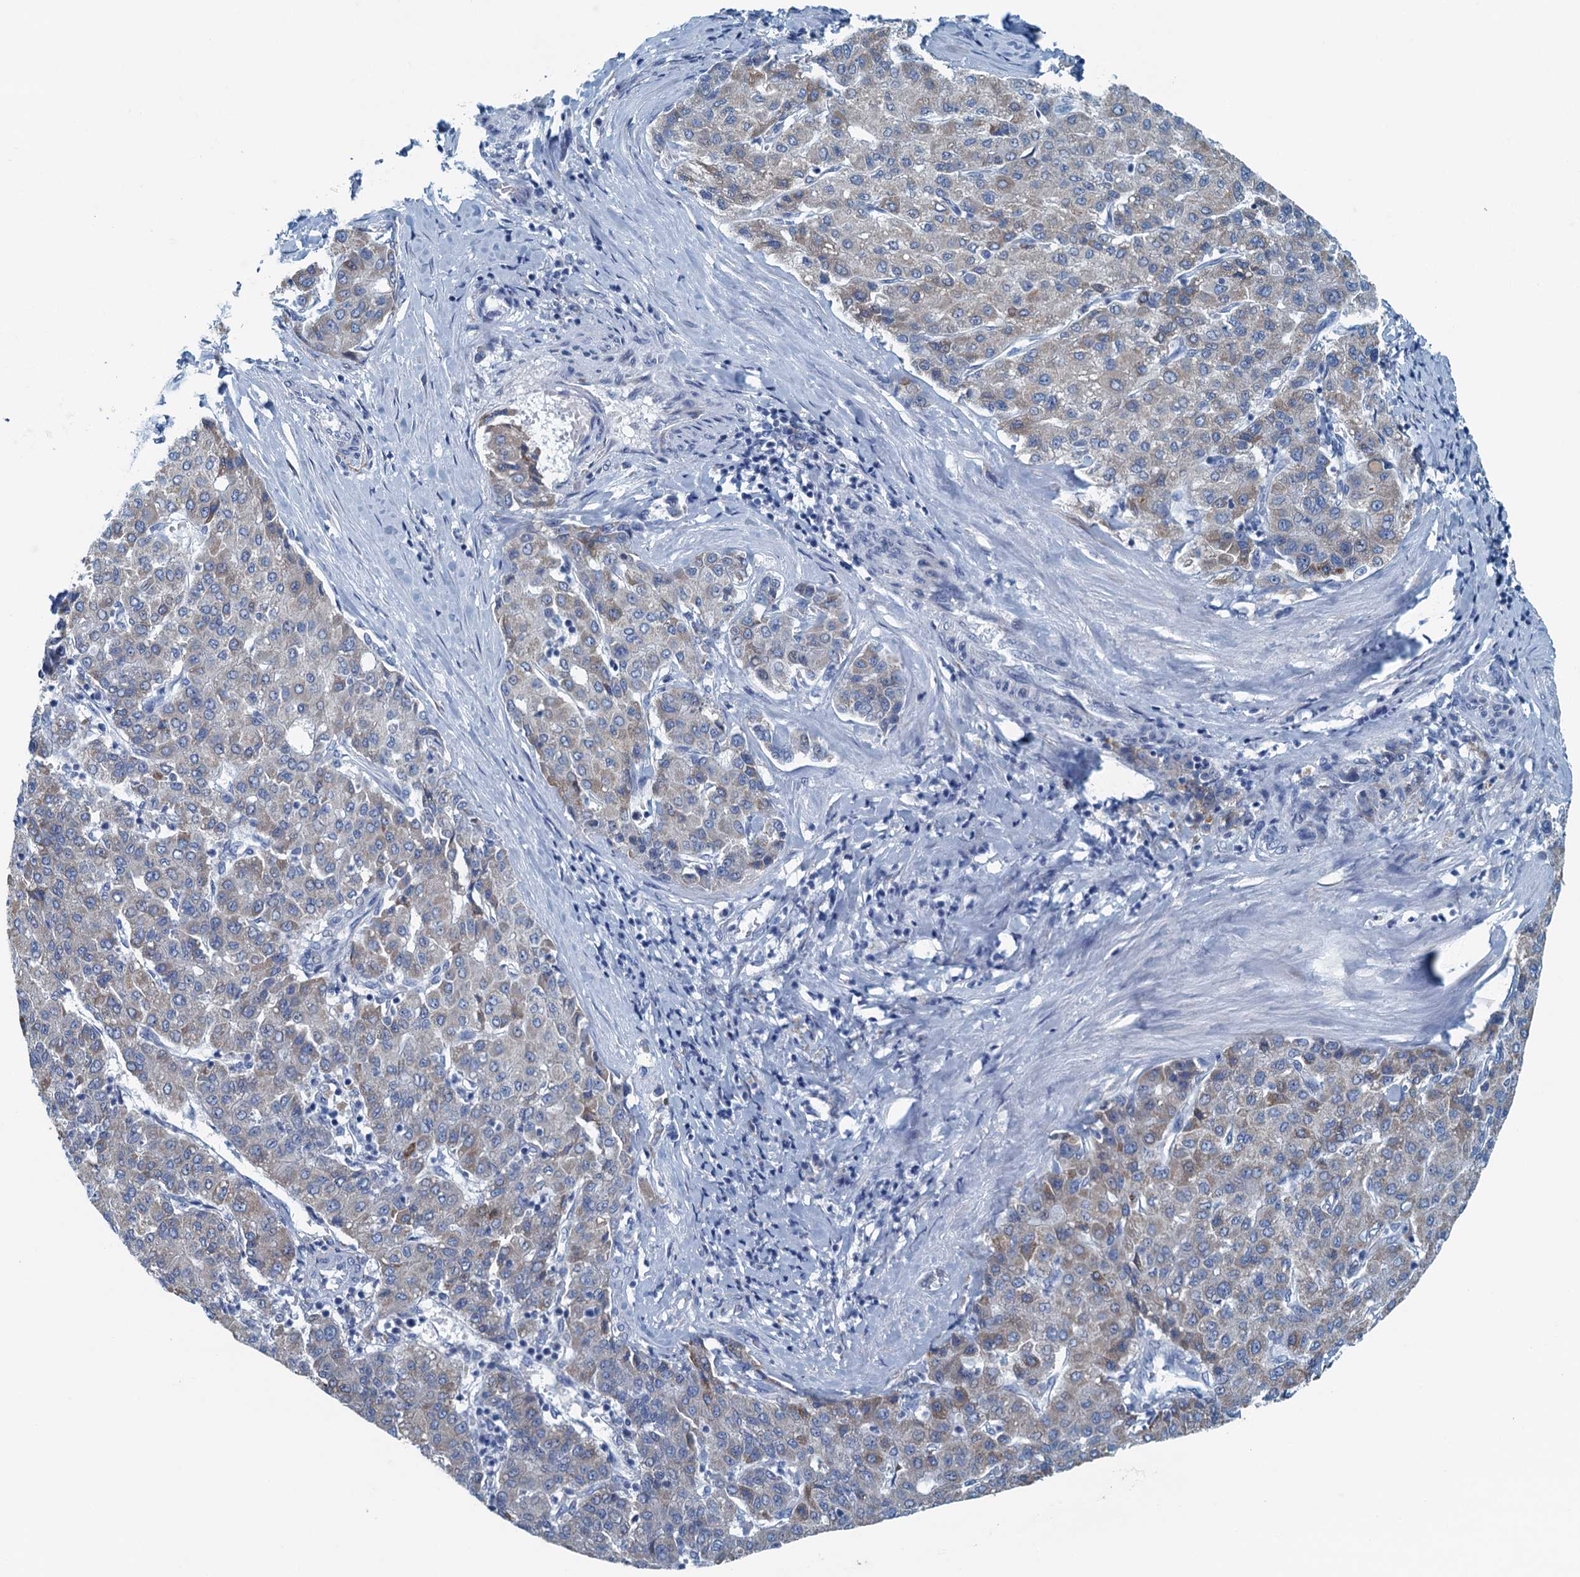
{"staining": {"intensity": "weak", "quantity": "<25%", "location": "cytoplasmic/membranous"}, "tissue": "liver cancer", "cell_type": "Tumor cells", "image_type": "cancer", "snomed": [{"axis": "morphology", "description": "Carcinoma, Hepatocellular, NOS"}, {"axis": "topography", "description": "Liver"}], "caption": "The photomicrograph demonstrates no staining of tumor cells in liver cancer (hepatocellular carcinoma). The staining is performed using DAB (3,3'-diaminobenzidine) brown chromogen with nuclei counter-stained in using hematoxylin.", "gene": "C10orf88", "patient": {"sex": "male", "age": 65}}